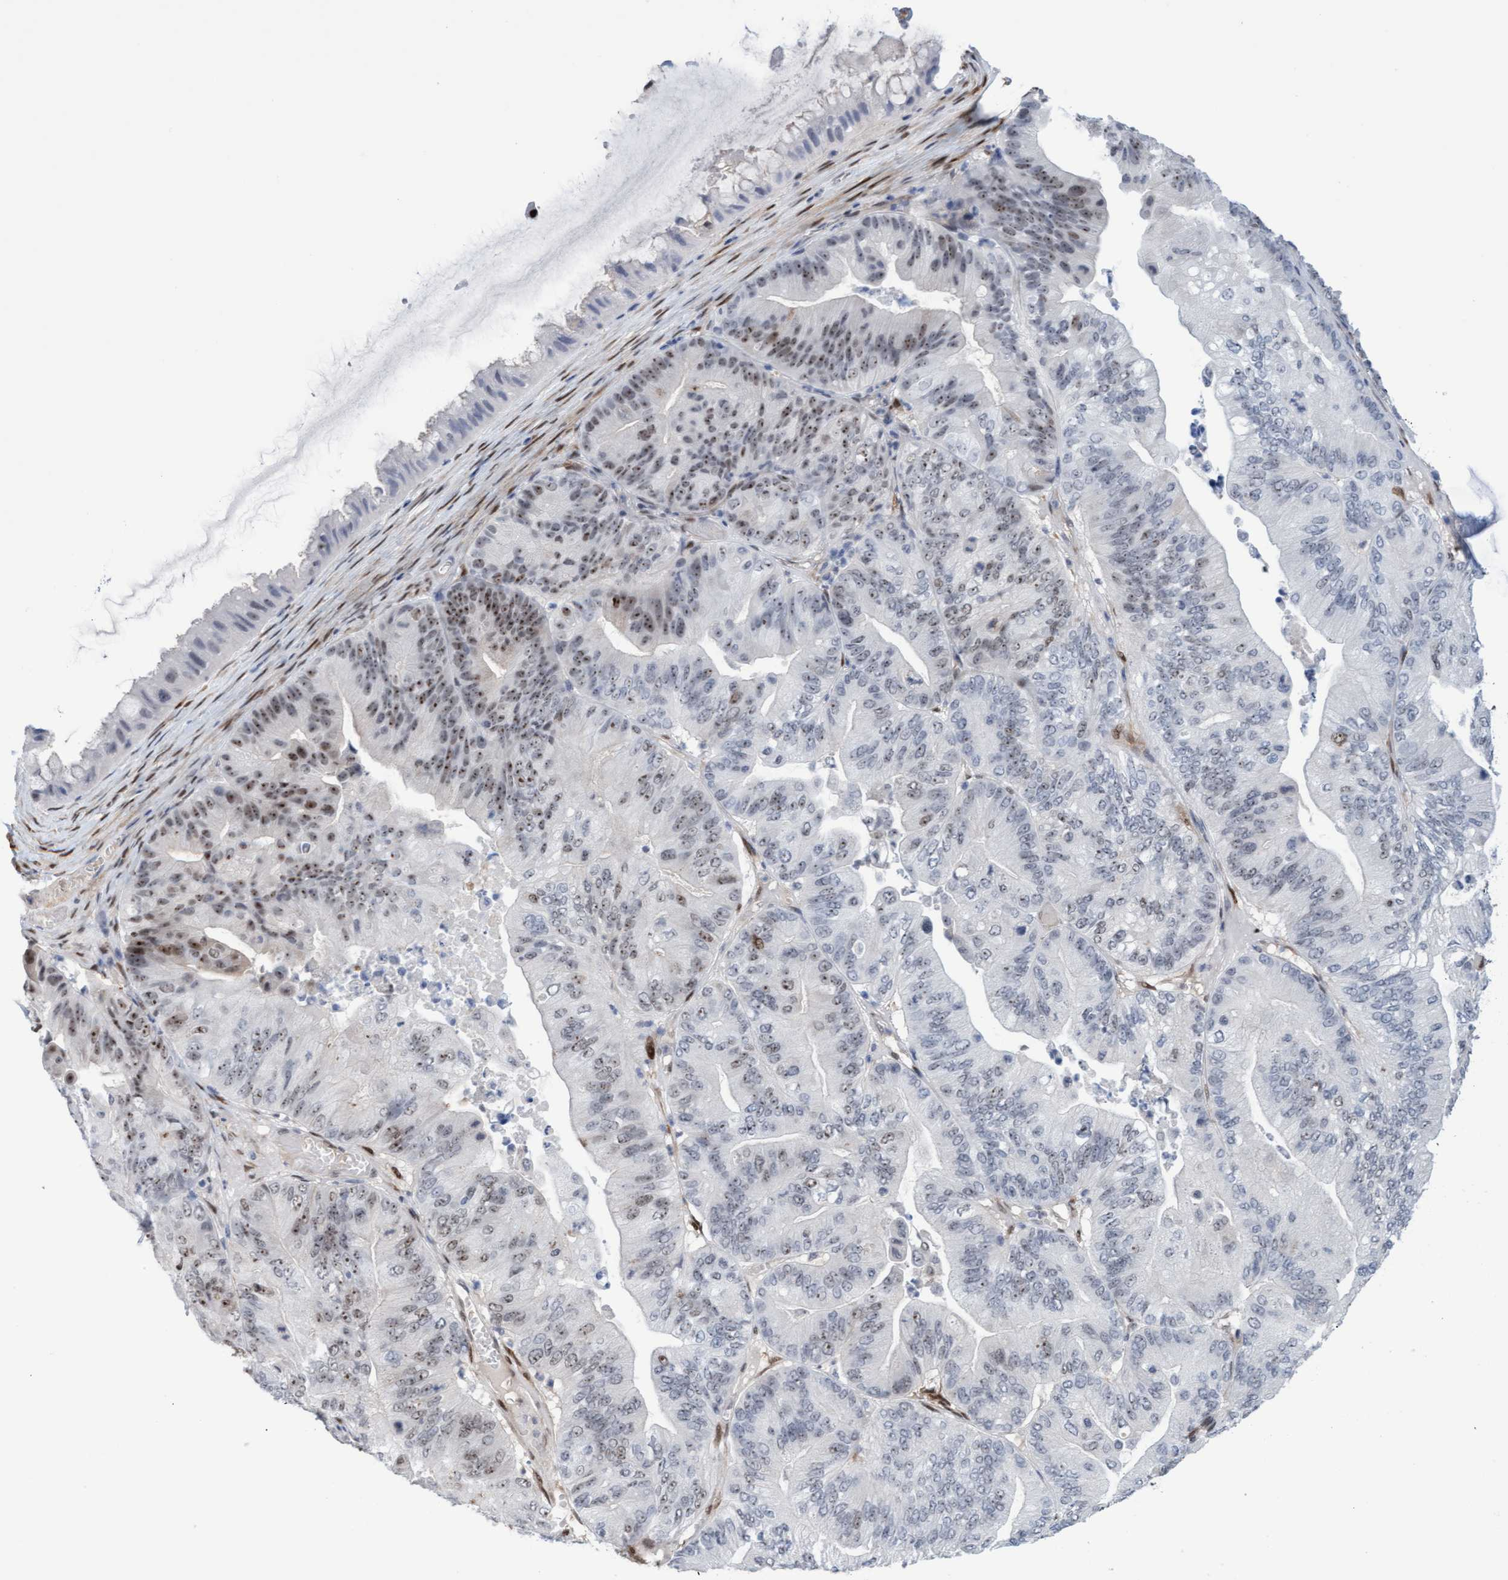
{"staining": {"intensity": "moderate", "quantity": "<25%", "location": "nuclear"}, "tissue": "ovarian cancer", "cell_type": "Tumor cells", "image_type": "cancer", "snomed": [{"axis": "morphology", "description": "Cystadenocarcinoma, mucinous, NOS"}, {"axis": "topography", "description": "Ovary"}], "caption": "Protein staining demonstrates moderate nuclear positivity in about <25% of tumor cells in ovarian mucinous cystadenocarcinoma.", "gene": "PINX1", "patient": {"sex": "female", "age": 61}}